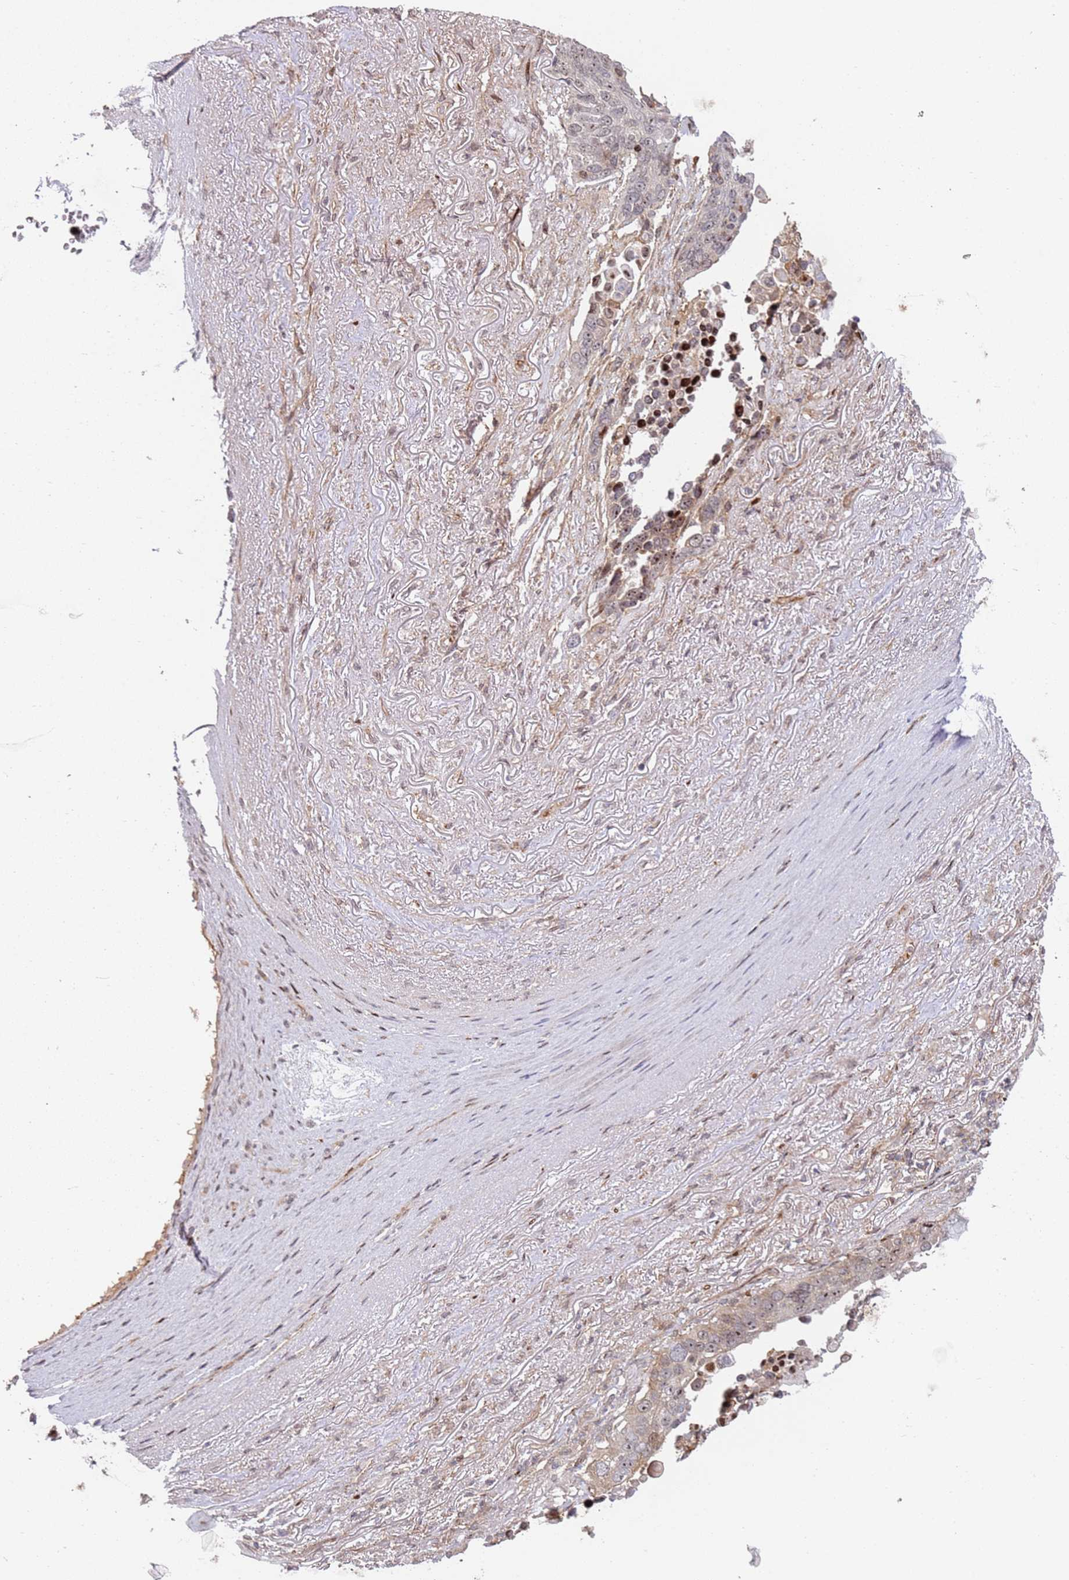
{"staining": {"intensity": "weak", "quantity": "<25%", "location": "cytoplasmic/membranous,nuclear"}, "tissue": "lung cancer", "cell_type": "Tumor cells", "image_type": "cancer", "snomed": [{"axis": "morphology", "description": "Normal tissue, NOS"}, {"axis": "morphology", "description": "Squamous cell carcinoma, NOS"}, {"axis": "topography", "description": "Lymph node"}, {"axis": "topography", "description": "Lung"}], "caption": "DAB (3,3'-diaminobenzidine) immunohistochemical staining of human lung cancer (squamous cell carcinoma) displays no significant positivity in tumor cells.", "gene": "TMEM233", "patient": {"sex": "male", "age": 66}}